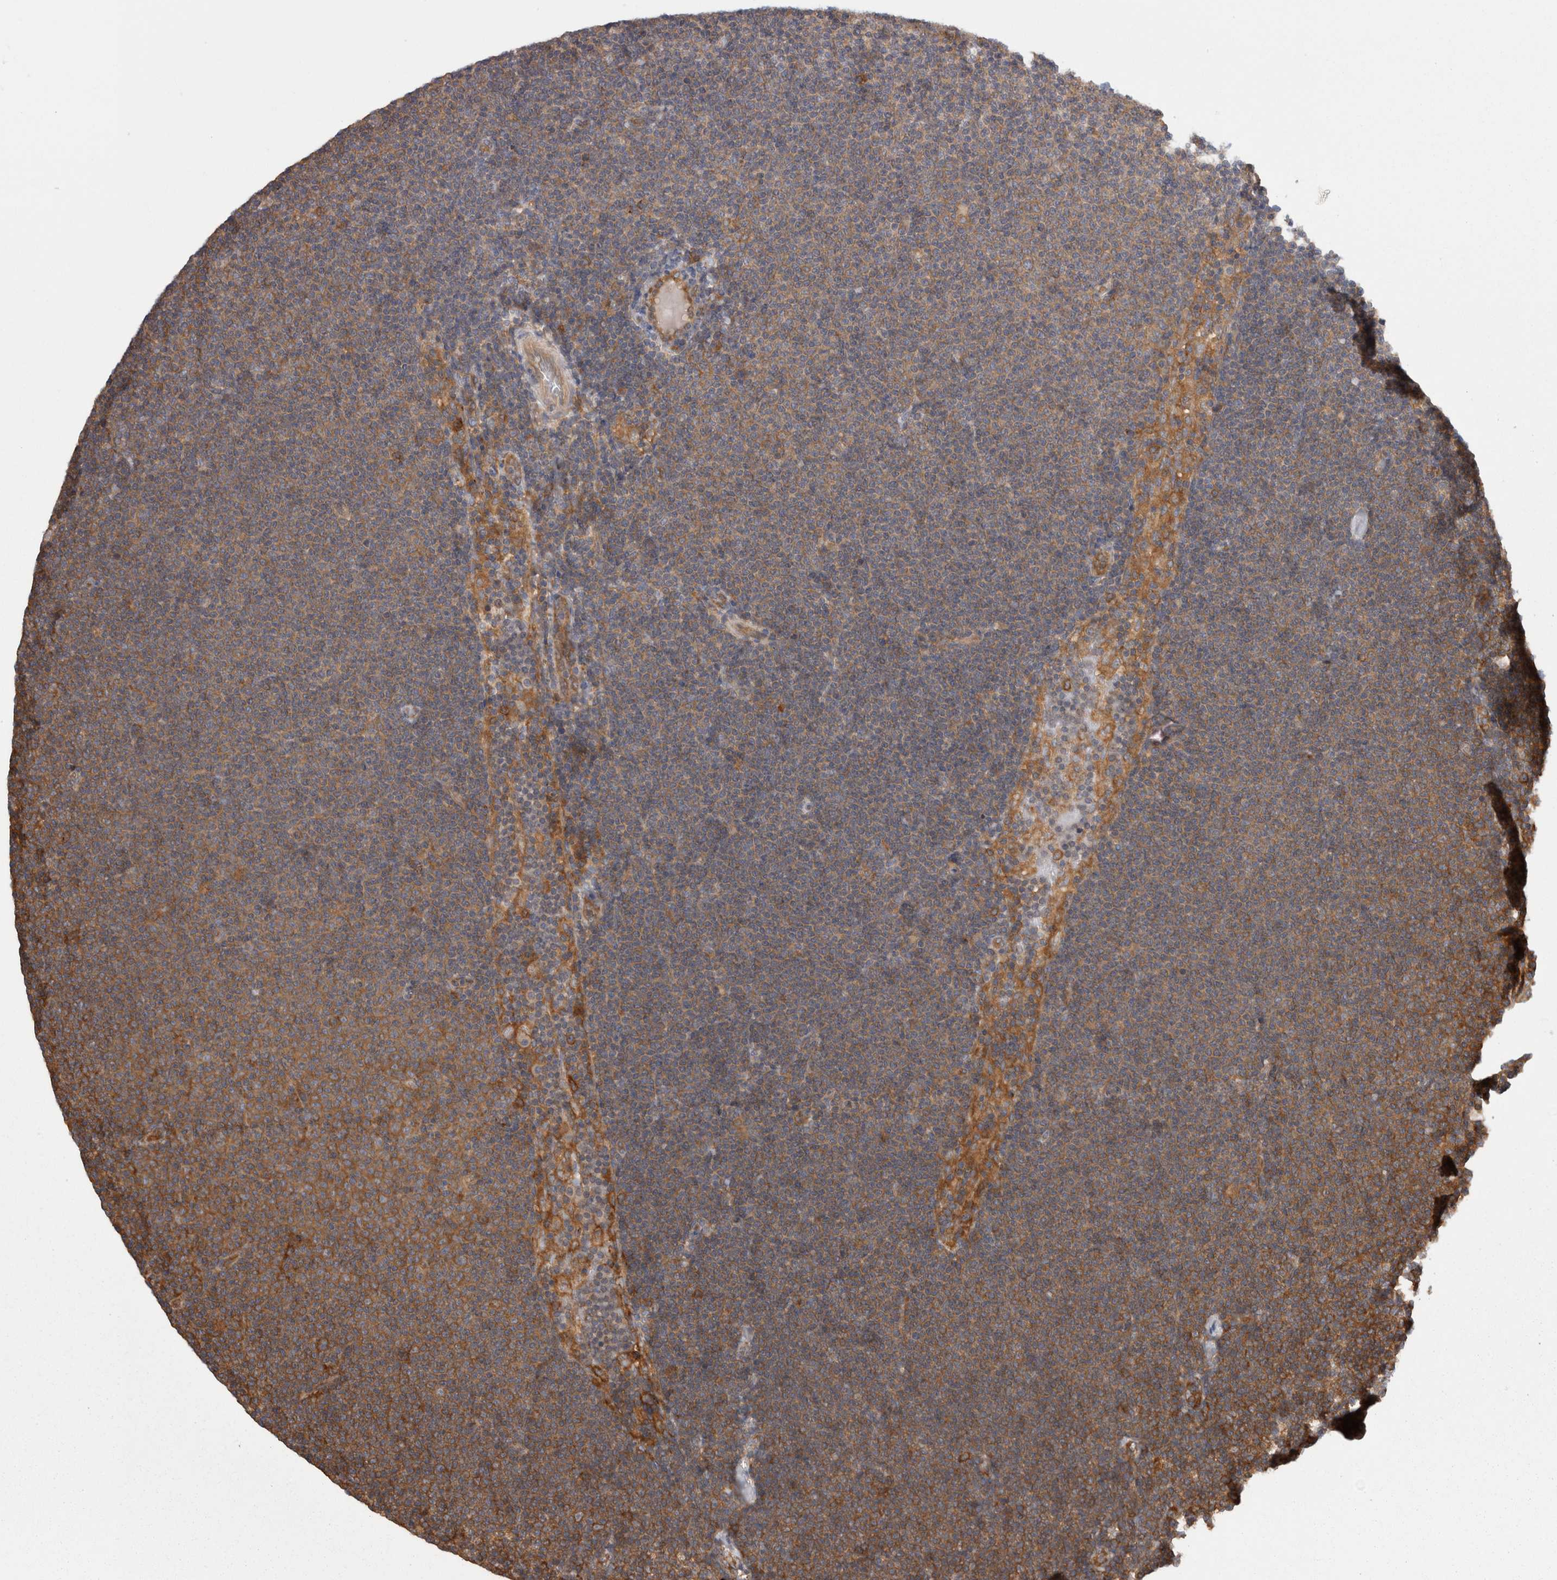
{"staining": {"intensity": "moderate", "quantity": "25%-75%", "location": "cytoplasmic/membranous"}, "tissue": "lymphoma", "cell_type": "Tumor cells", "image_type": "cancer", "snomed": [{"axis": "morphology", "description": "Malignant lymphoma, non-Hodgkin's type, Low grade"}, {"axis": "topography", "description": "Lymph node"}], "caption": "An image of low-grade malignant lymphoma, non-Hodgkin's type stained for a protein demonstrates moderate cytoplasmic/membranous brown staining in tumor cells.", "gene": "SMCR8", "patient": {"sex": "female", "age": 53}}